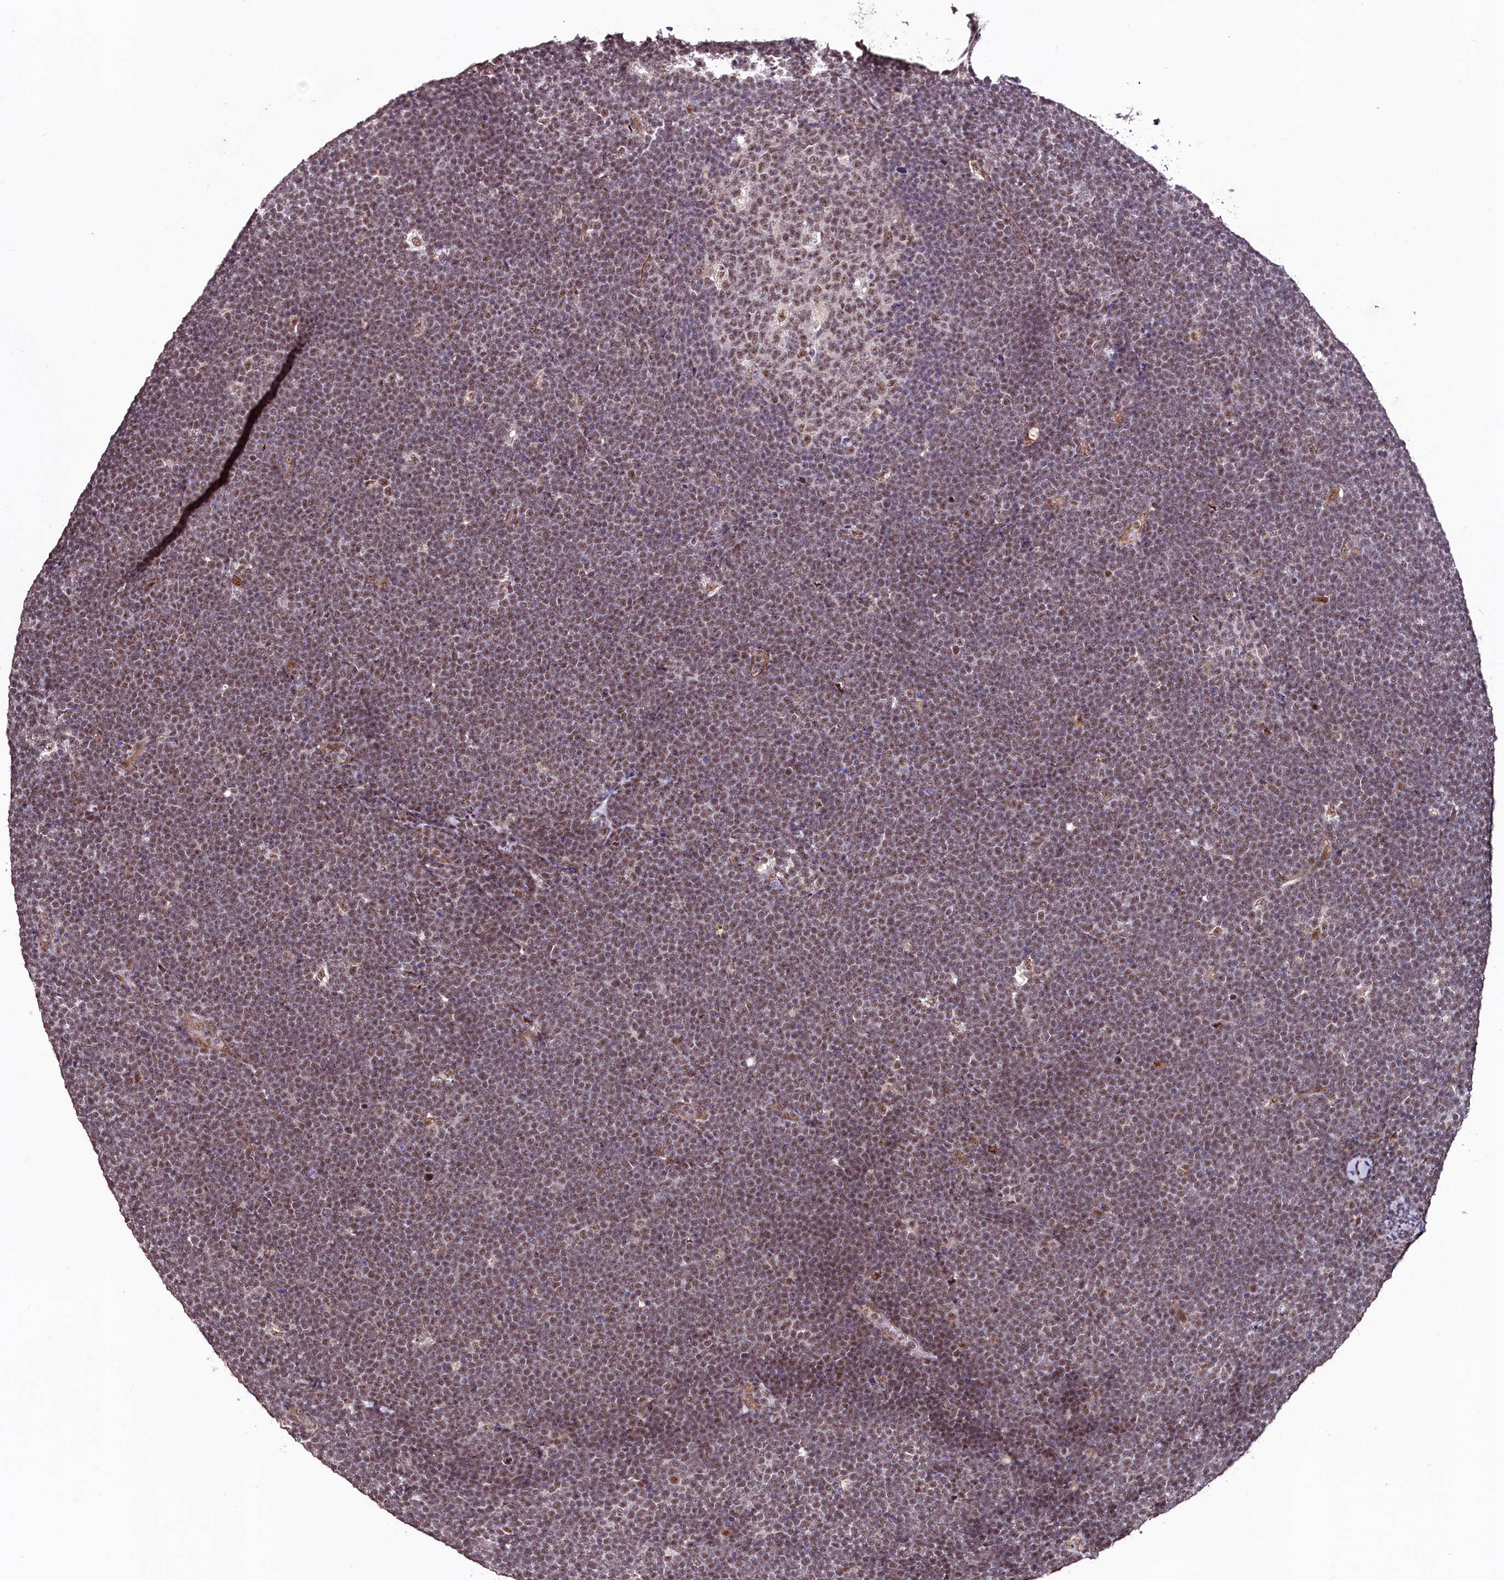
{"staining": {"intensity": "moderate", "quantity": ">75%", "location": "nuclear"}, "tissue": "lymphoma", "cell_type": "Tumor cells", "image_type": "cancer", "snomed": [{"axis": "morphology", "description": "Malignant lymphoma, non-Hodgkin's type, High grade"}, {"axis": "topography", "description": "Lymph node"}], "caption": "Approximately >75% of tumor cells in human lymphoma show moderate nuclear protein staining as visualized by brown immunohistochemical staining.", "gene": "SFSWAP", "patient": {"sex": "male", "age": 13}}